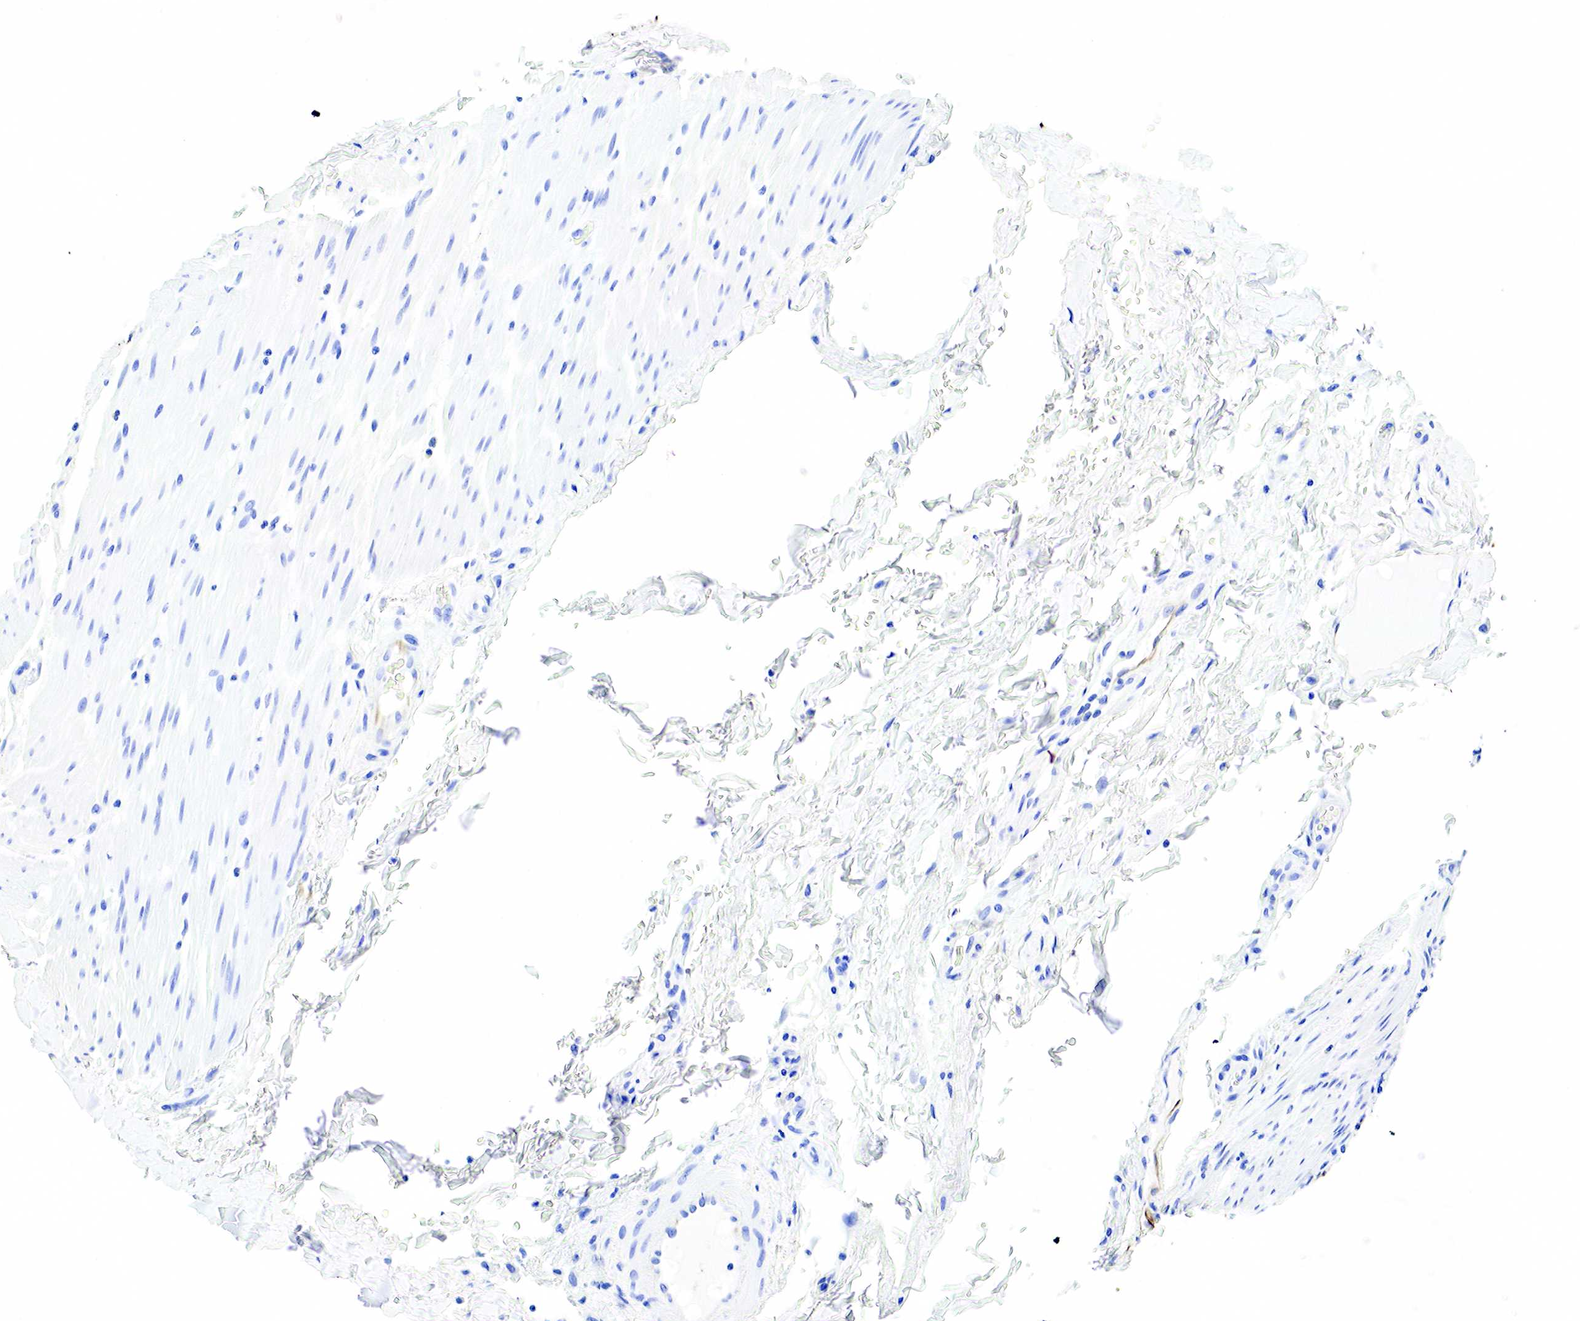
{"staining": {"intensity": "negative", "quantity": "none", "location": "none"}, "tissue": "rectum", "cell_type": "Glandular cells", "image_type": "normal", "snomed": [{"axis": "morphology", "description": "Normal tissue, NOS"}, {"axis": "topography", "description": "Rectum"}], "caption": "The photomicrograph reveals no staining of glandular cells in unremarkable rectum.", "gene": "KRT7", "patient": {"sex": "female", "age": 60}}